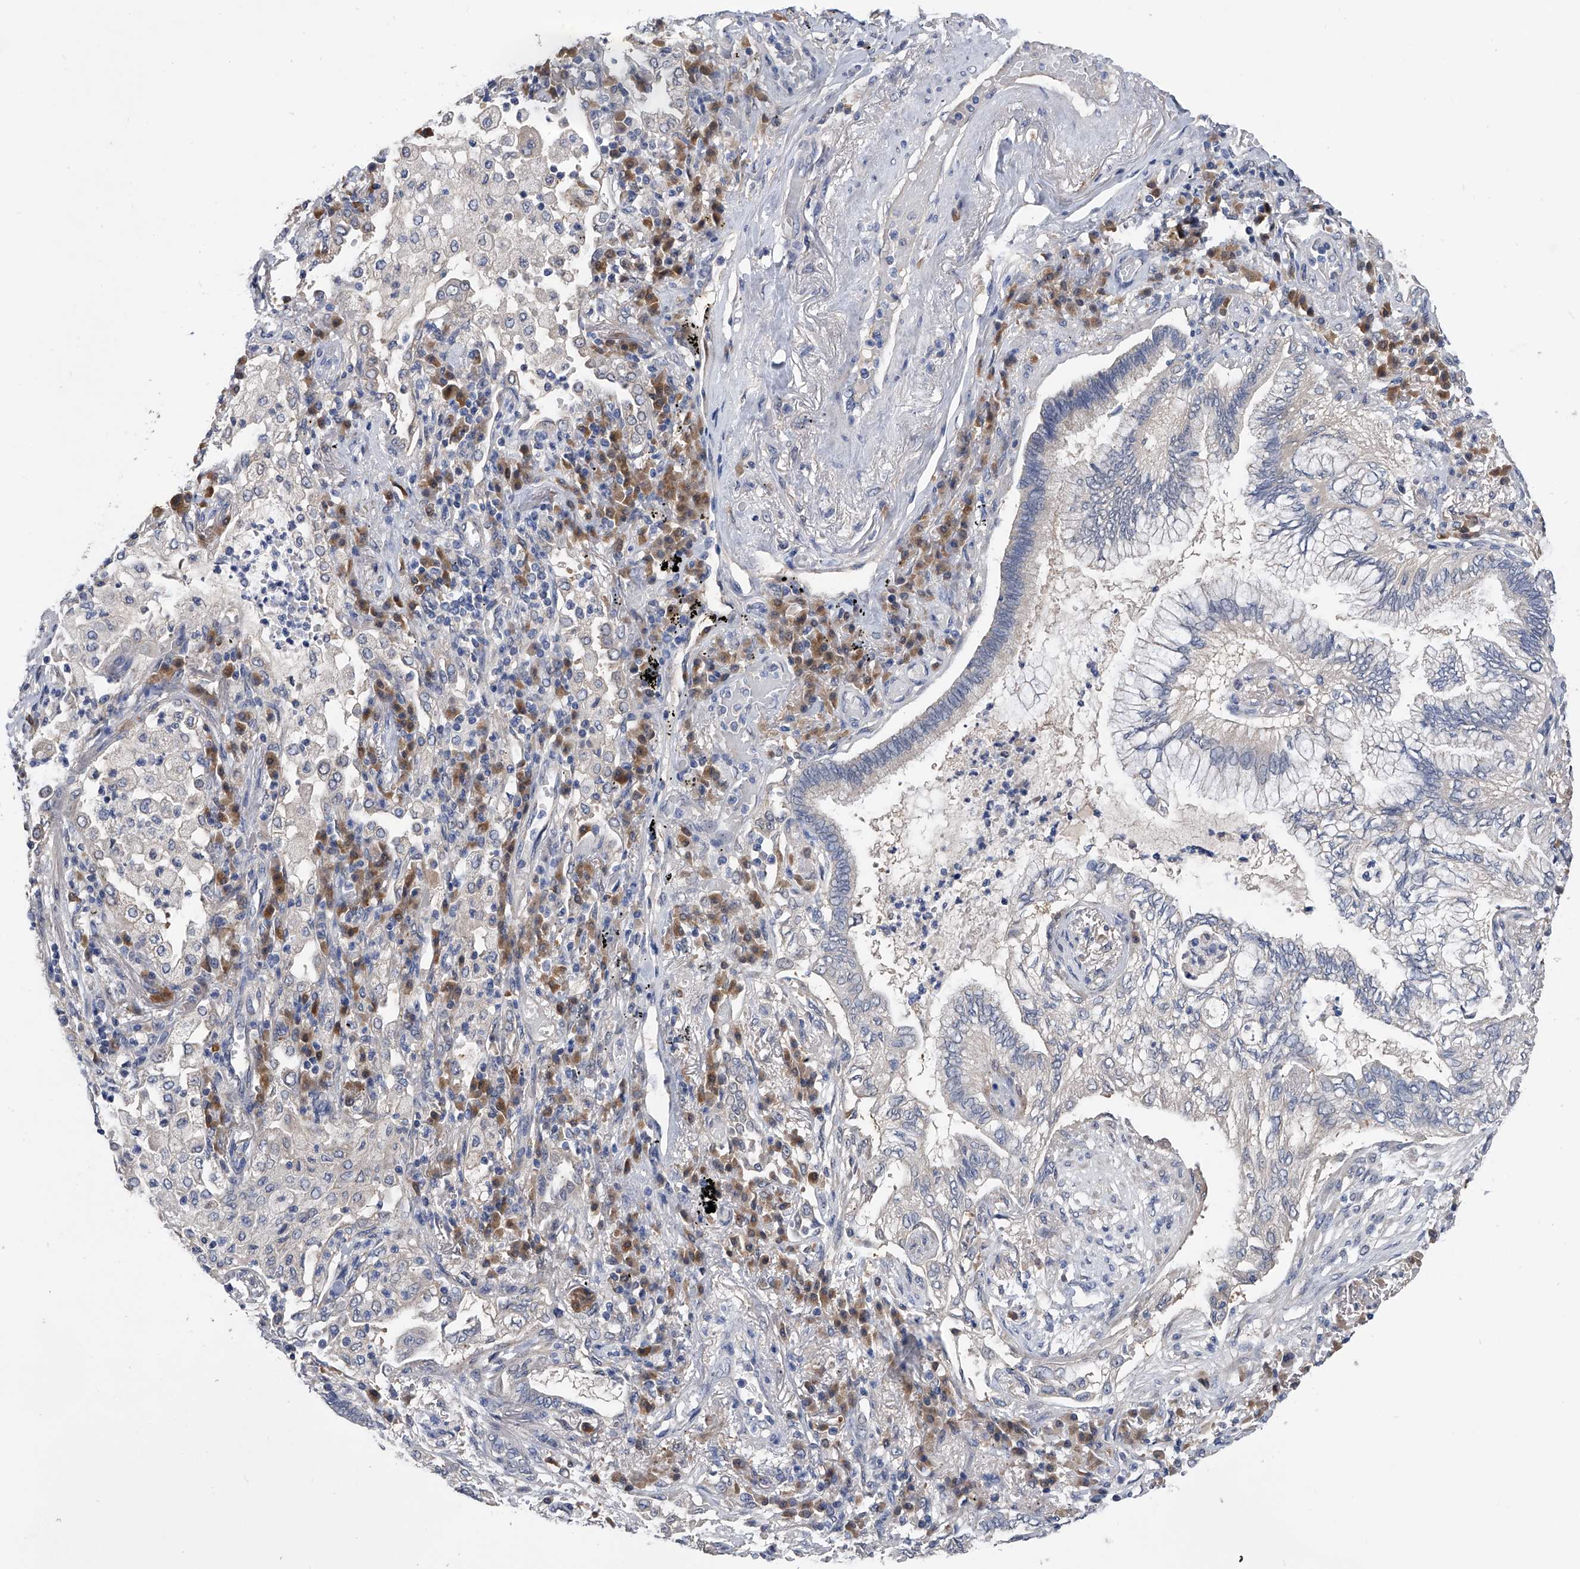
{"staining": {"intensity": "weak", "quantity": "<25%", "location": "cytoplasmic/membranous"}, "tissue": "bronchus", "cell_type": "Respiratory epithelial cells", "image_type": "normal", "snomed": [{"axis": "morphology", "description": "Normal tissue, NOS"}, {"axis": "morphology", "description": "Adenocarcinoma, NOS"}, {"axis": "topography", "description": "Bronchus"}, {"axis": "topography", "description": "Lung"}], "caption": "Human bronchus stained for a protein using immunohistochemistry (IHC) shows no expression in respiratory epithelial cells.", "gene": "PGM3", "patient": {"sex": "female", "age": 70}}